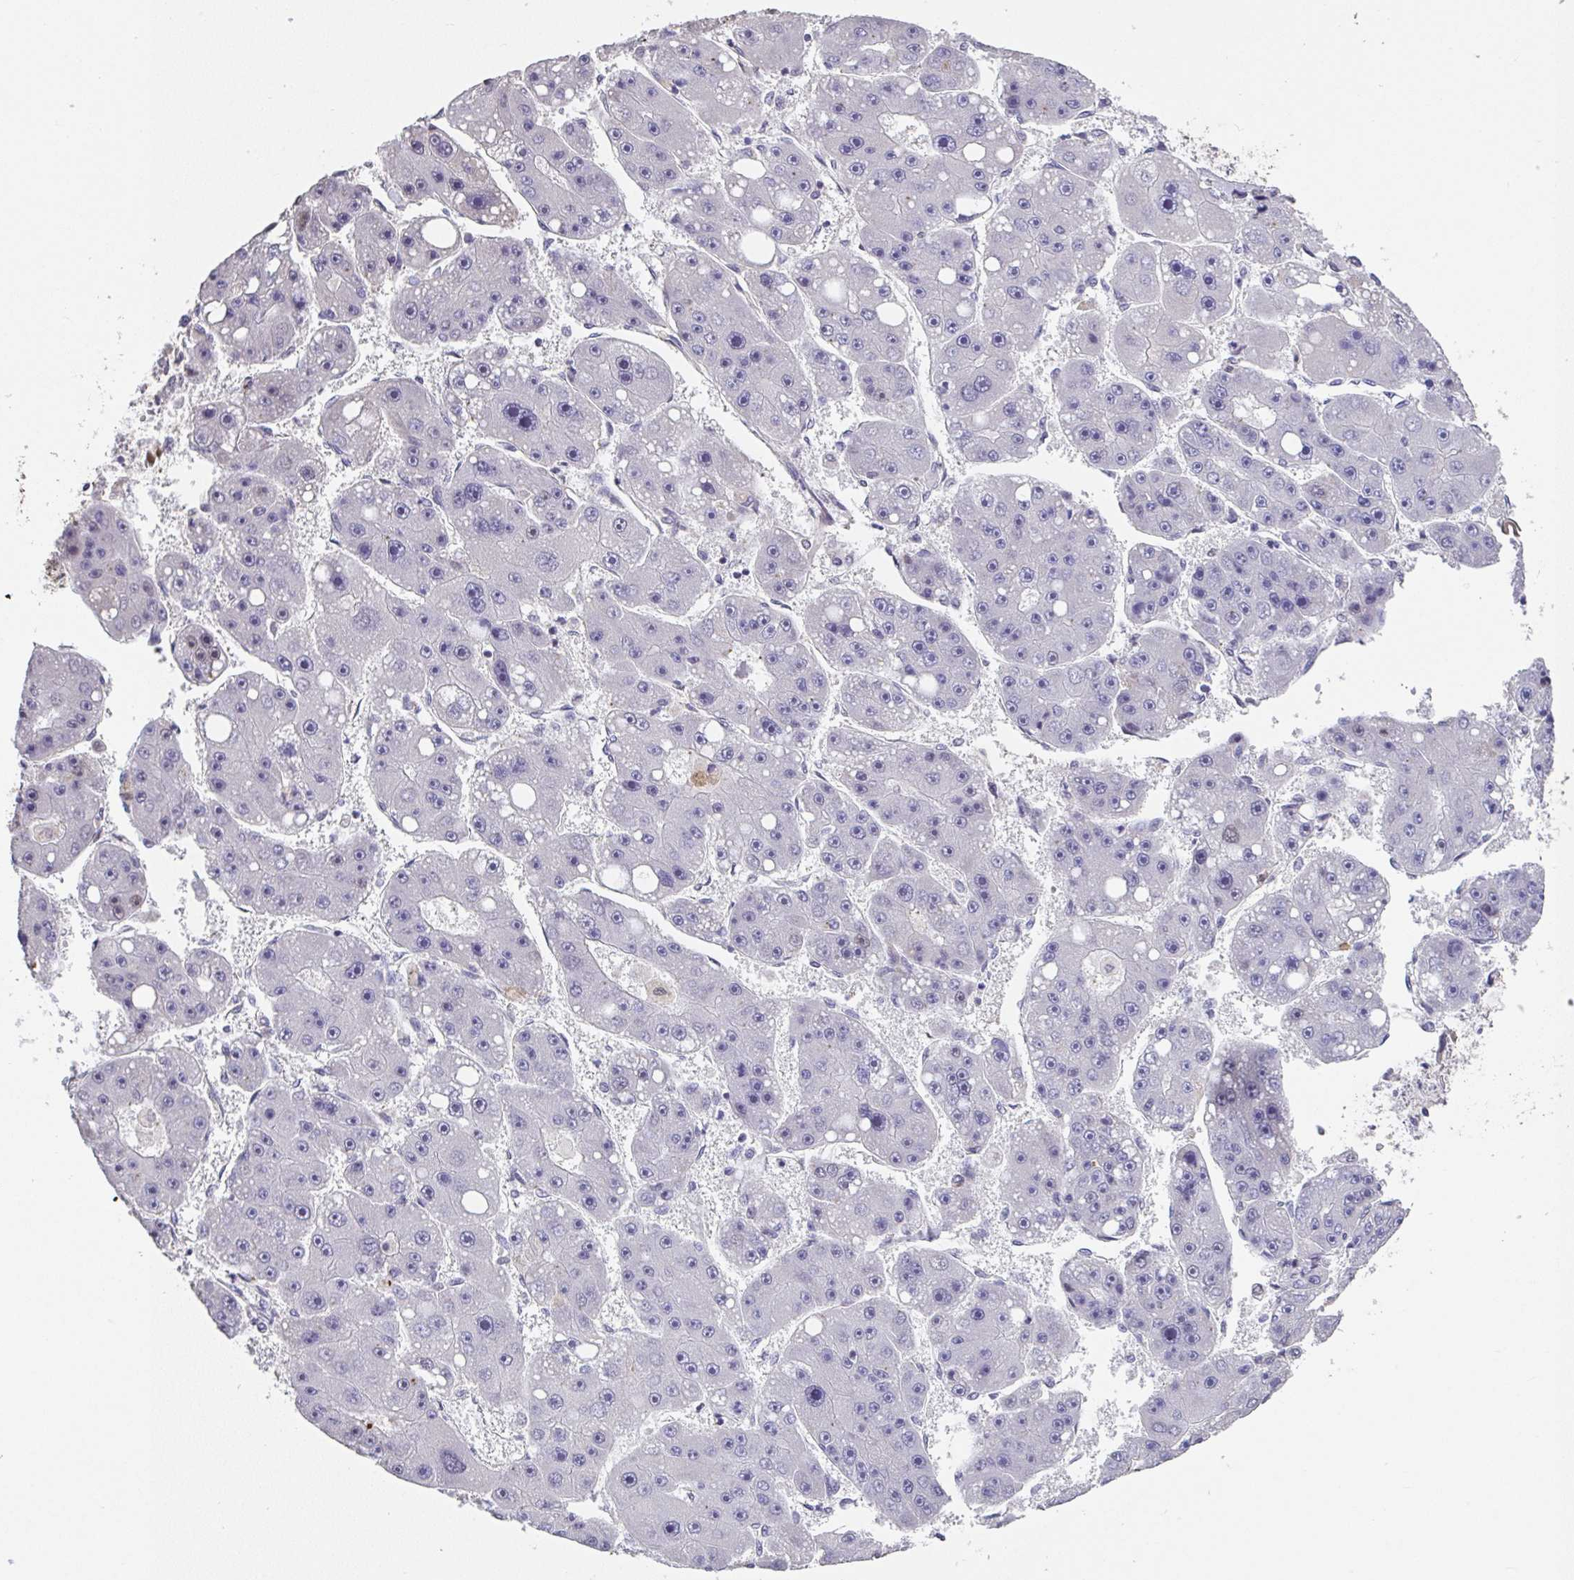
{"staining": {"intensity": "negative", "quantity": "none", "location": "none"}, "tissue": "liver cancer", "cell_type": "Tumor cells", "image_type": "cancer", "snomed": [{"axis": "morphology", "description": "Carcinoma, Hepatocellular, NOS"}, {"axis": "topography", "description": "Liver"}], "caption": "Tumor cells are negative for brown protein staining in liver cancer.", "gene": "RUNDC3B", "patient": {"sex": "female", "age": 61}}